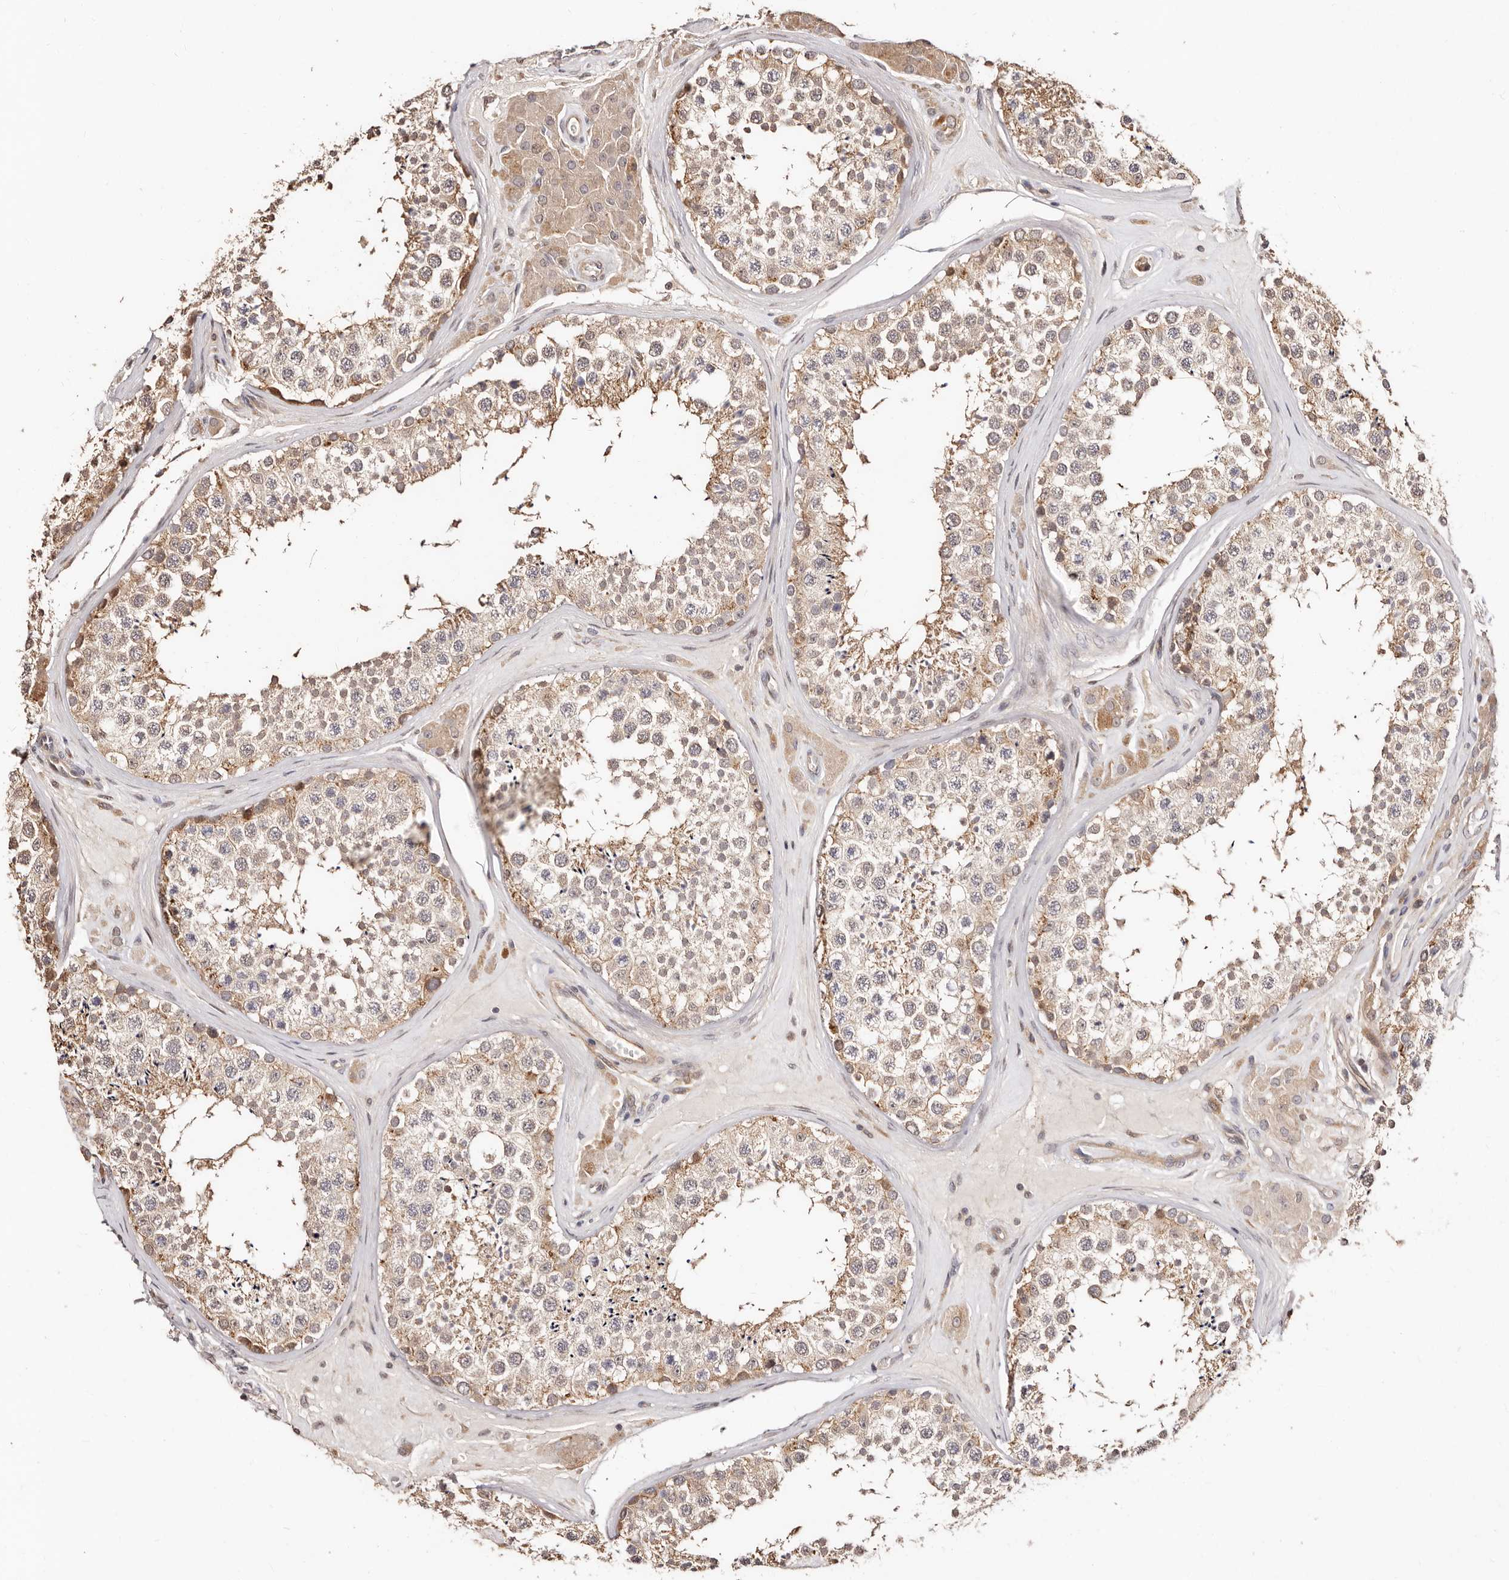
{"staining": {"intensity": "moderate", "quantity": "25%-75%", "location": "cytoplasmic/membranous"}, "tissue": "testis", "cell_type": "Cells in seminiferous ducts", "image_type": "normal", "snomed": [{"axis": "morphology", "description": "Normal tissue, NOS"}, {"axis": "topography", "description": "Testis"}], "caption": "About 25%-75% of cells in seminiferous ducts in normal testis demonstrate moderate cytoplasmic/membranous protein staining as visualized by brown immunohistochemical staining.", "gene": "APOL6", "patient": {"sex": "male", "age": 46}}